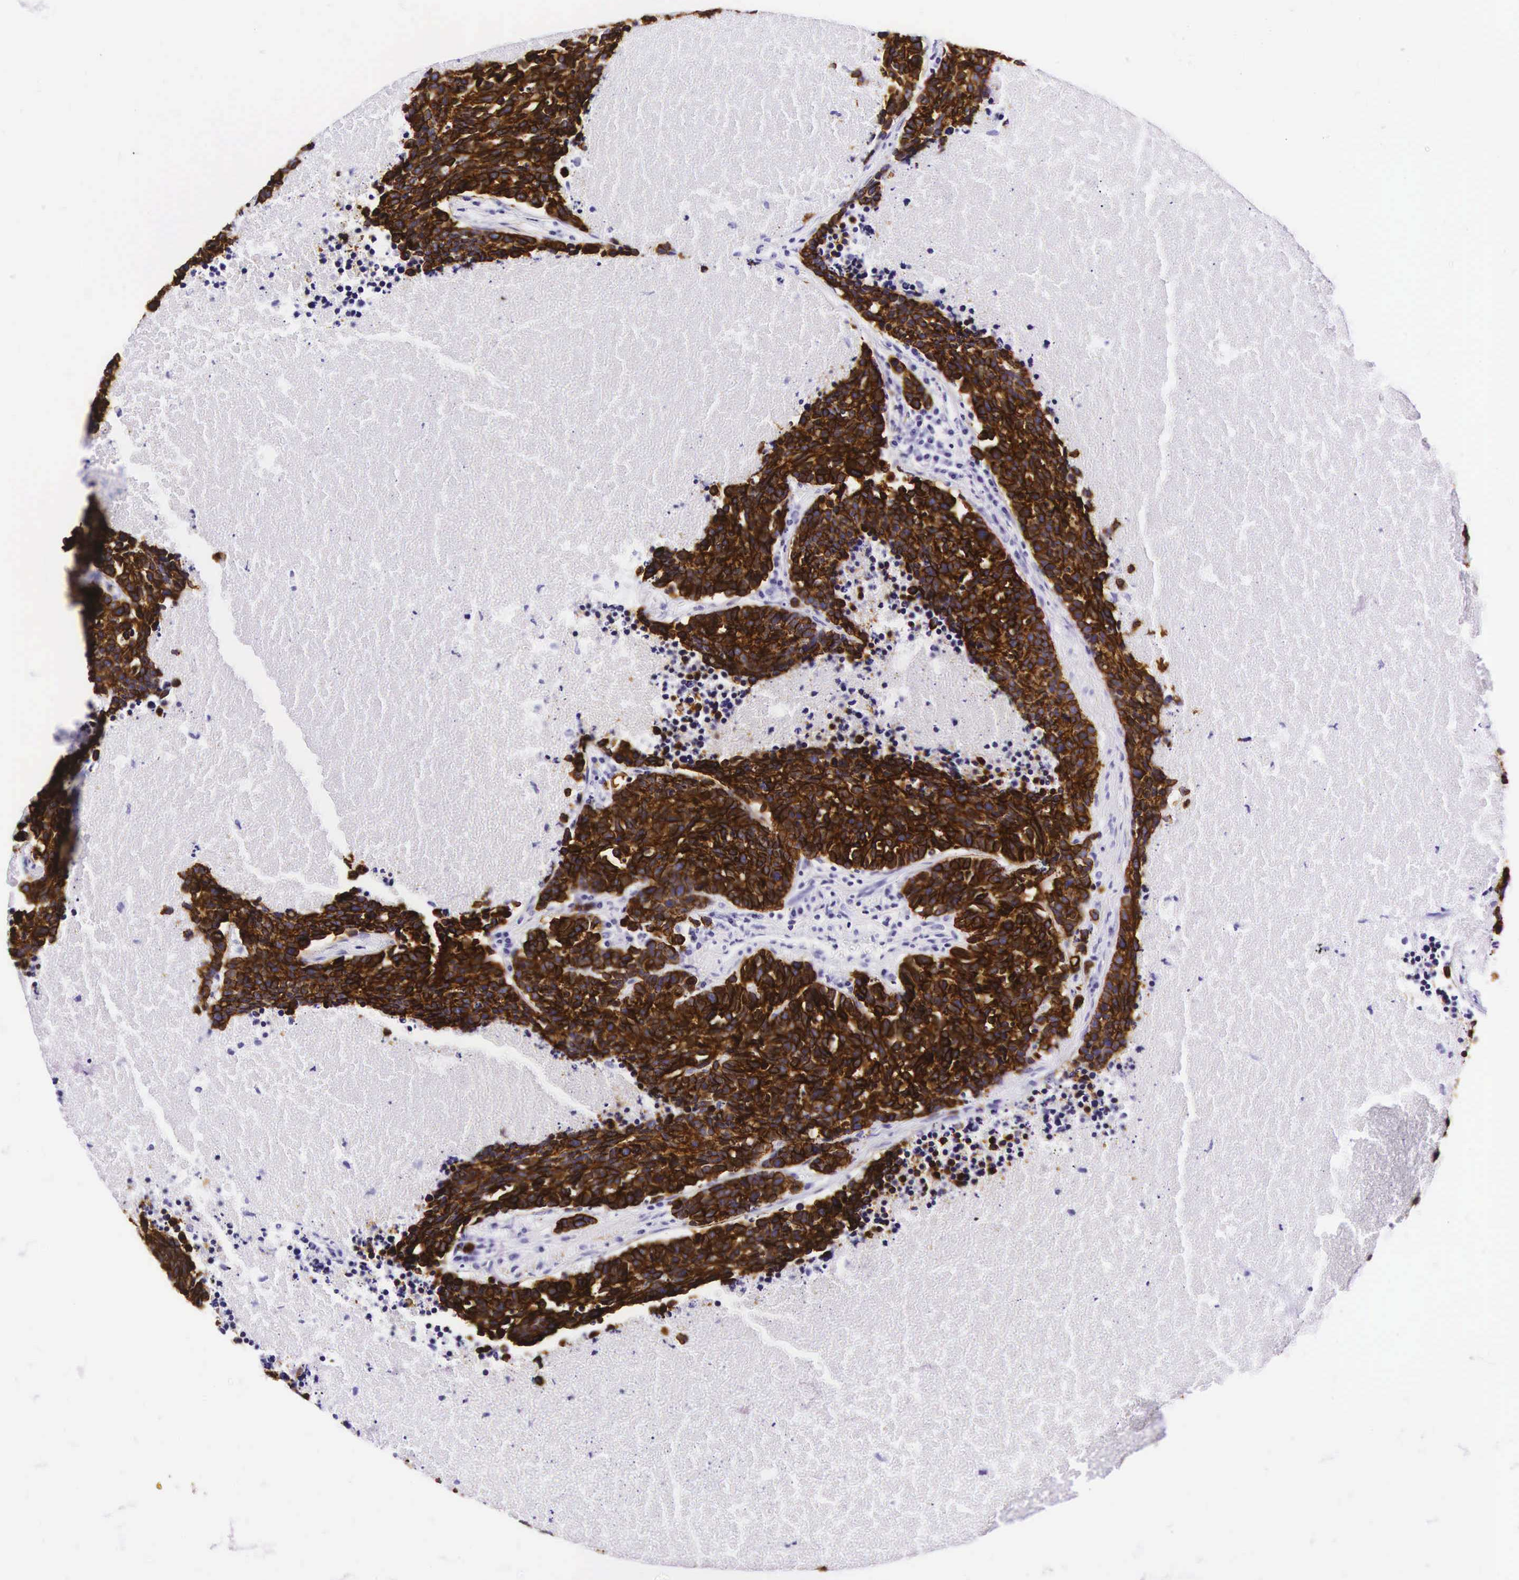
{"staining": {"intensity": "strong", "quantity": ">75%", "location": "cytoplasmic/membranous"}, "tissue": "lung cancer", "cell_type": "Tumor cells", "image_type": "cancer", "snomed": [{"axis": "morphology", "description": "Neoplasm, malignant, NOS"}, {"axis": "topography", "description": "Lung"}], "caption": "Protein expression analysis of human lung cancer reveals strong cytoplasmic/membranous staining in approximately >75% of tumor cells. The staining is performed using DAB brown chromogen to label protein expression. The nuclei are counter-stained blue using hematoxylin.", "gene": "KRT18", "patient": {"sex": "female", "age": 75}}